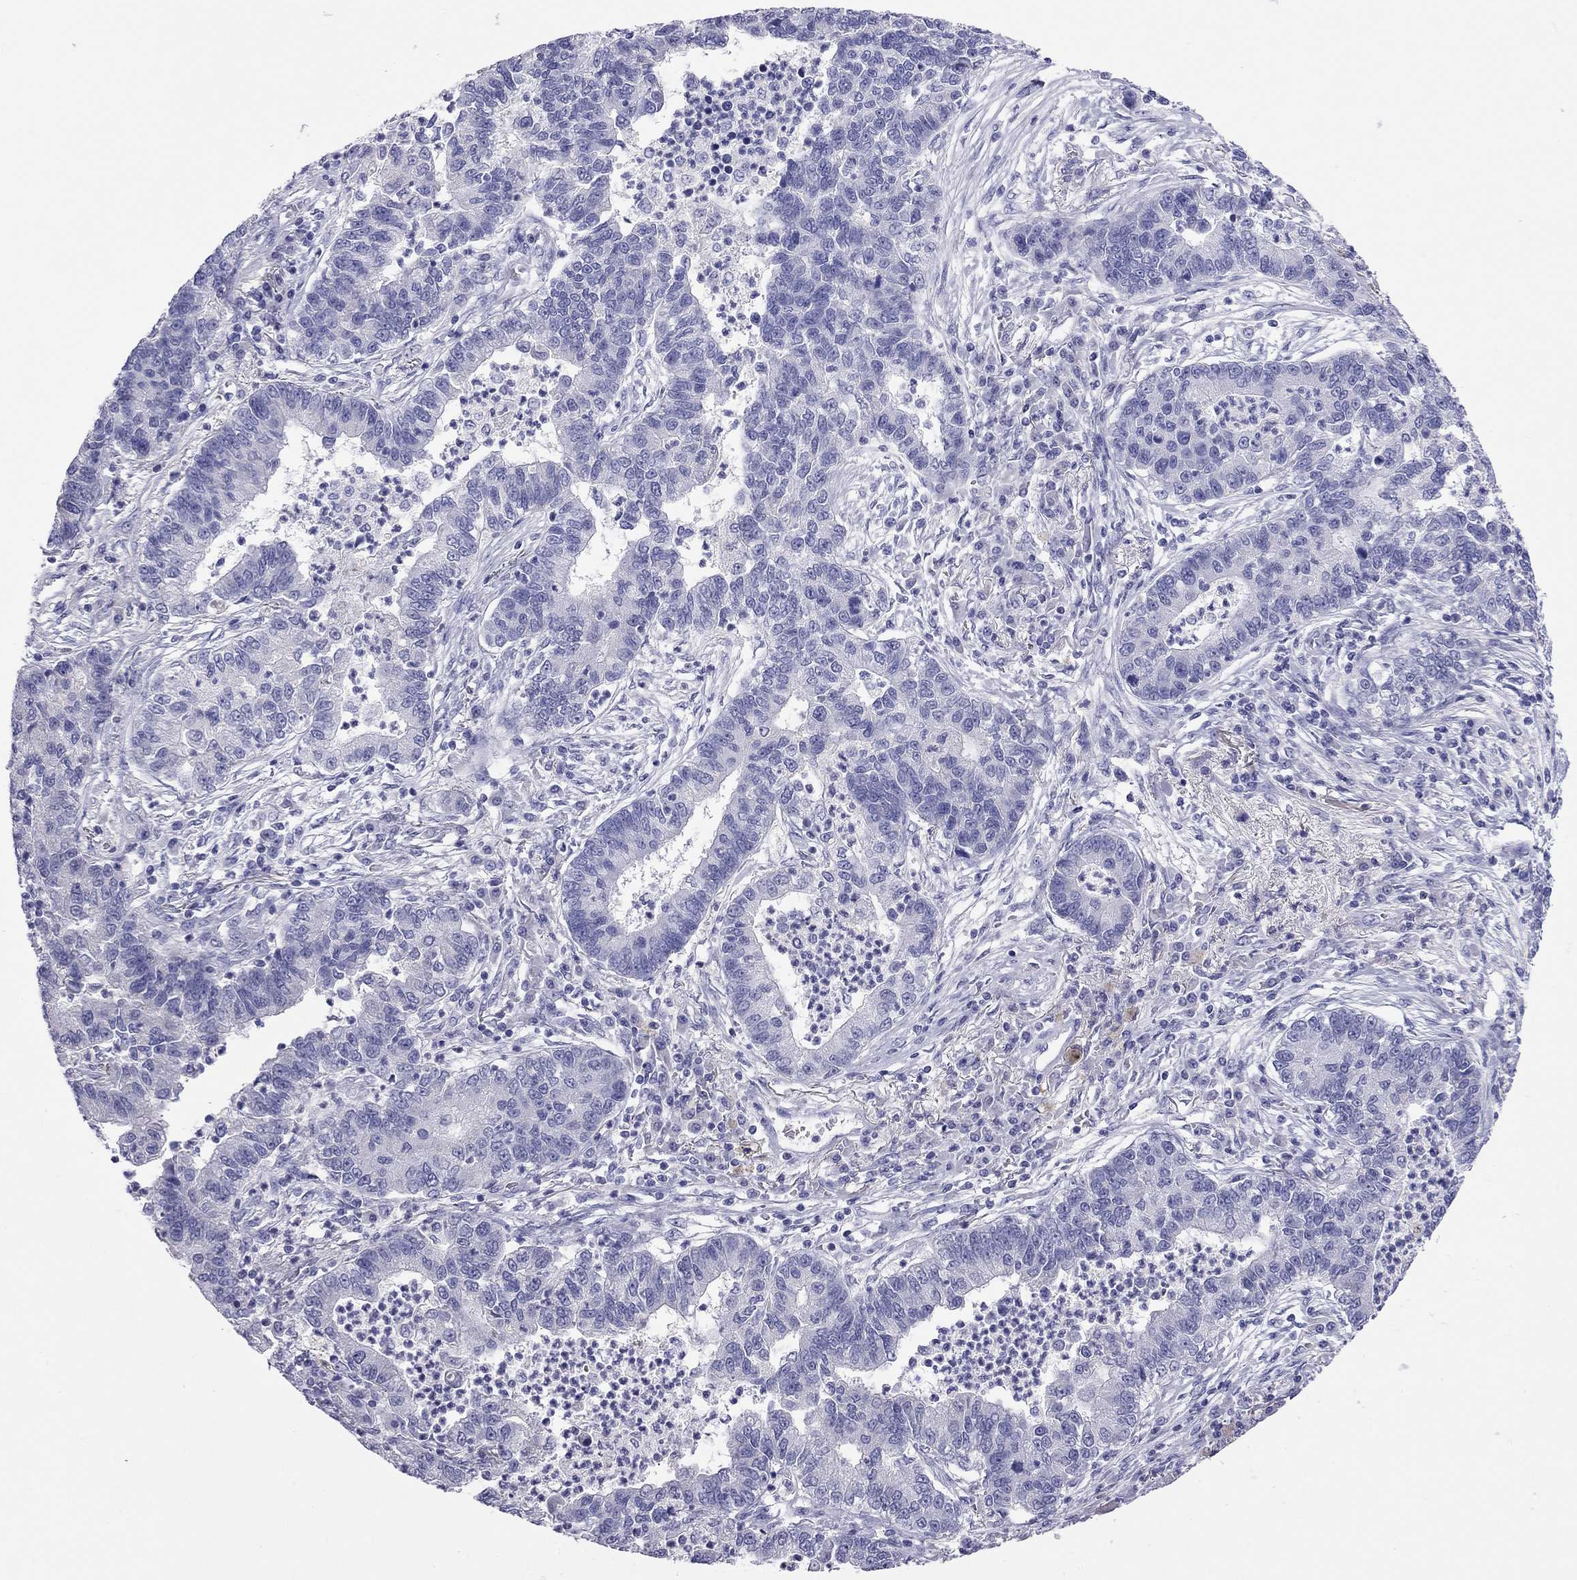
{"staining": {"intensity": "negative", "quantity": "none", "location": "none"}, "tissue": "lung cancer", "cell_type": "Tumor cells", "image_type": "cancer", "snomed": [{"axis": "morphology", "description": "Adenocarcinoma, NOS"}, {"axis": "topography", "description": "Lung"}], "caption": "Histopathology image shows no significant protein staining in tumor cells of lung cancer. (IHC, brightfield microscopy, high magnification).", "gene": "ODF4", "patient": {"sex": "female", "age": 57}}